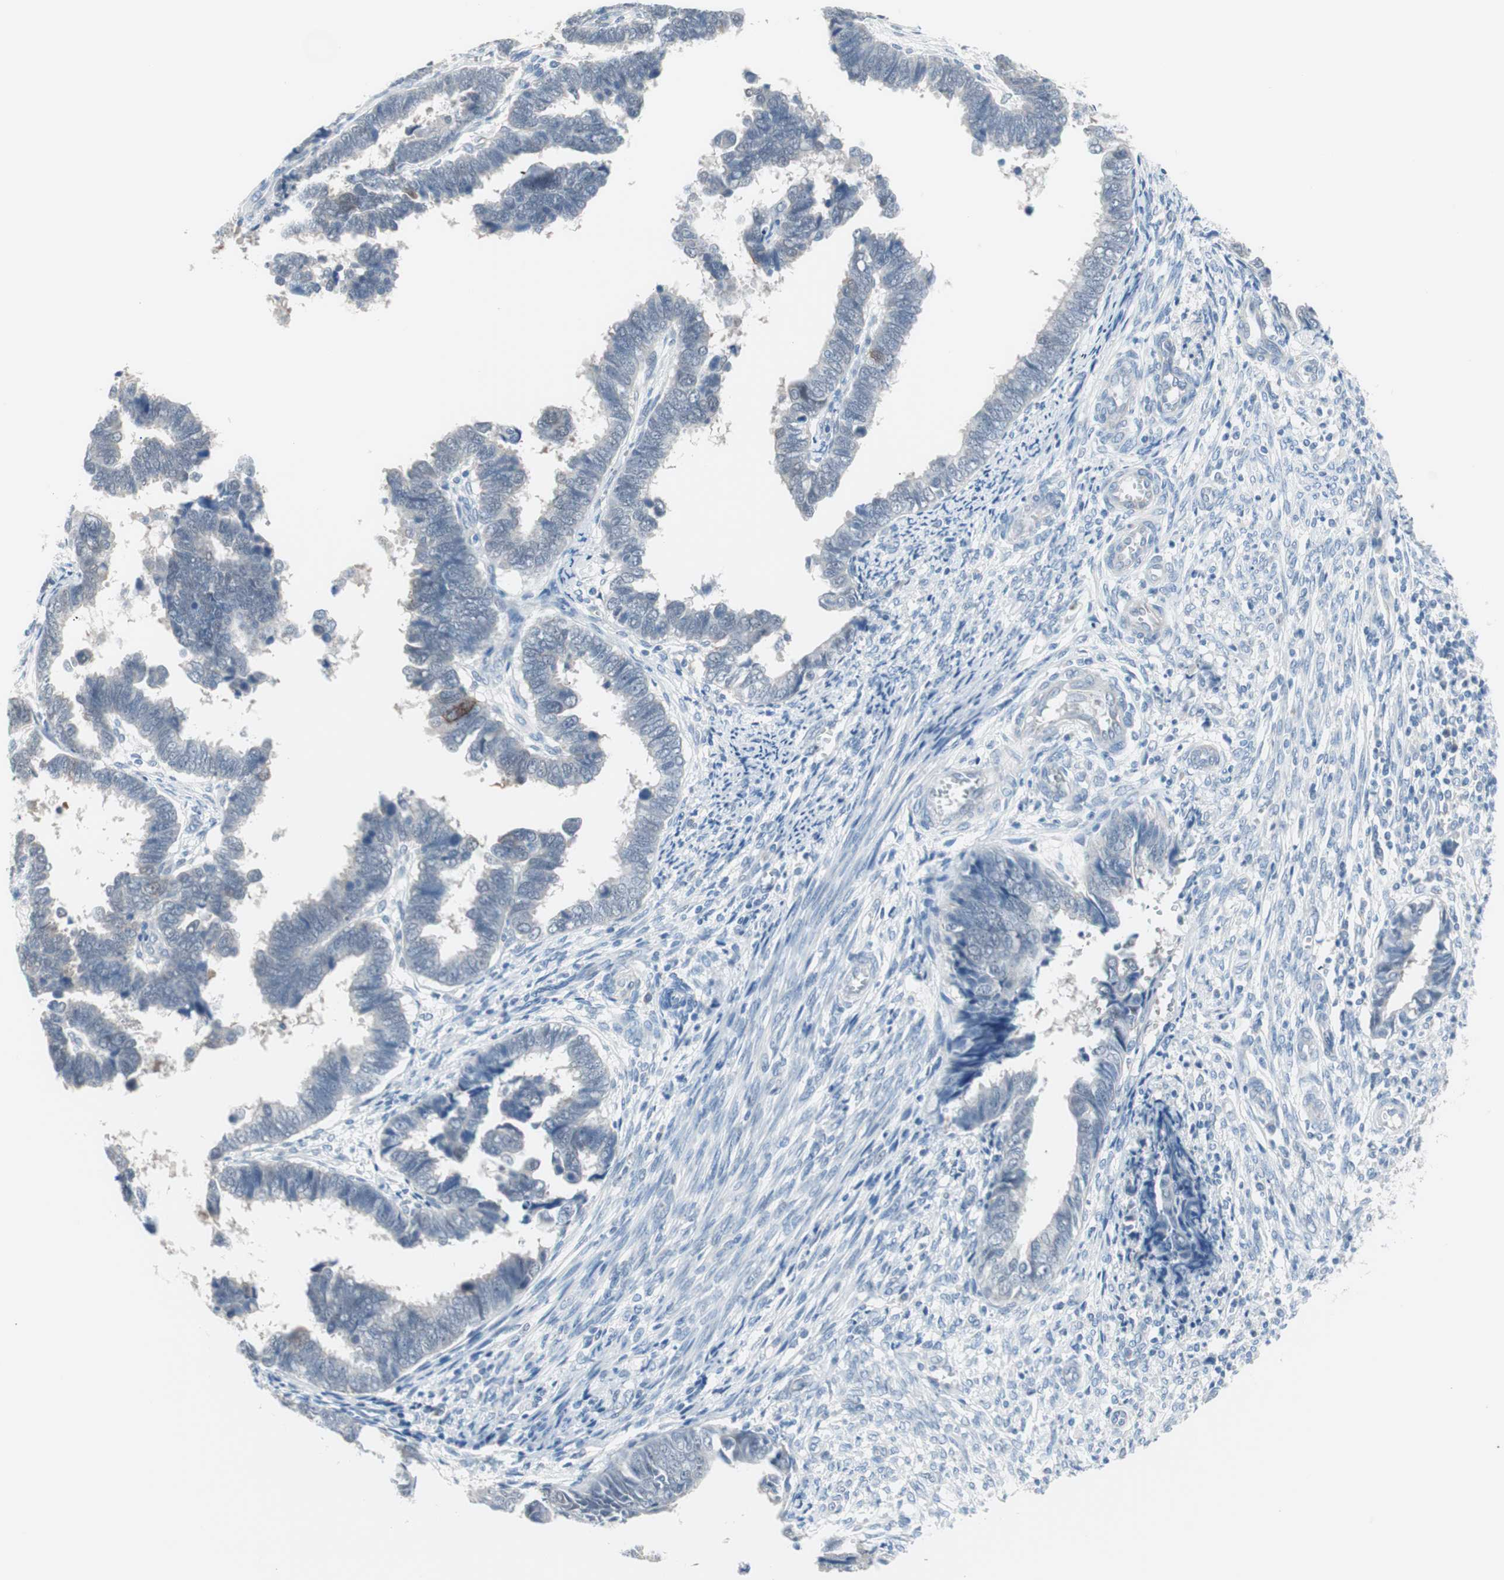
{"staining": {"intensity": "moderate", "quantity": "<25%", "location": "cytoplasmic/membranous"}, "tissue": "endometrial cancer", "cell_type": "Tumor cells", "image_type": "cancer", "snomed": [{"axis": "morphology", "description": "Adenocarcinoma, NOS"}, {"axis": "topography", "description": "Endometrium"}], "caption": "Moderate cytoplasmic/membranous positivity for a protein is present in approximately <25% of tumor cells of endometrial cancer using IHC.", "gene": "VIL1", "patient": {"sex": "female", "age": 75}}